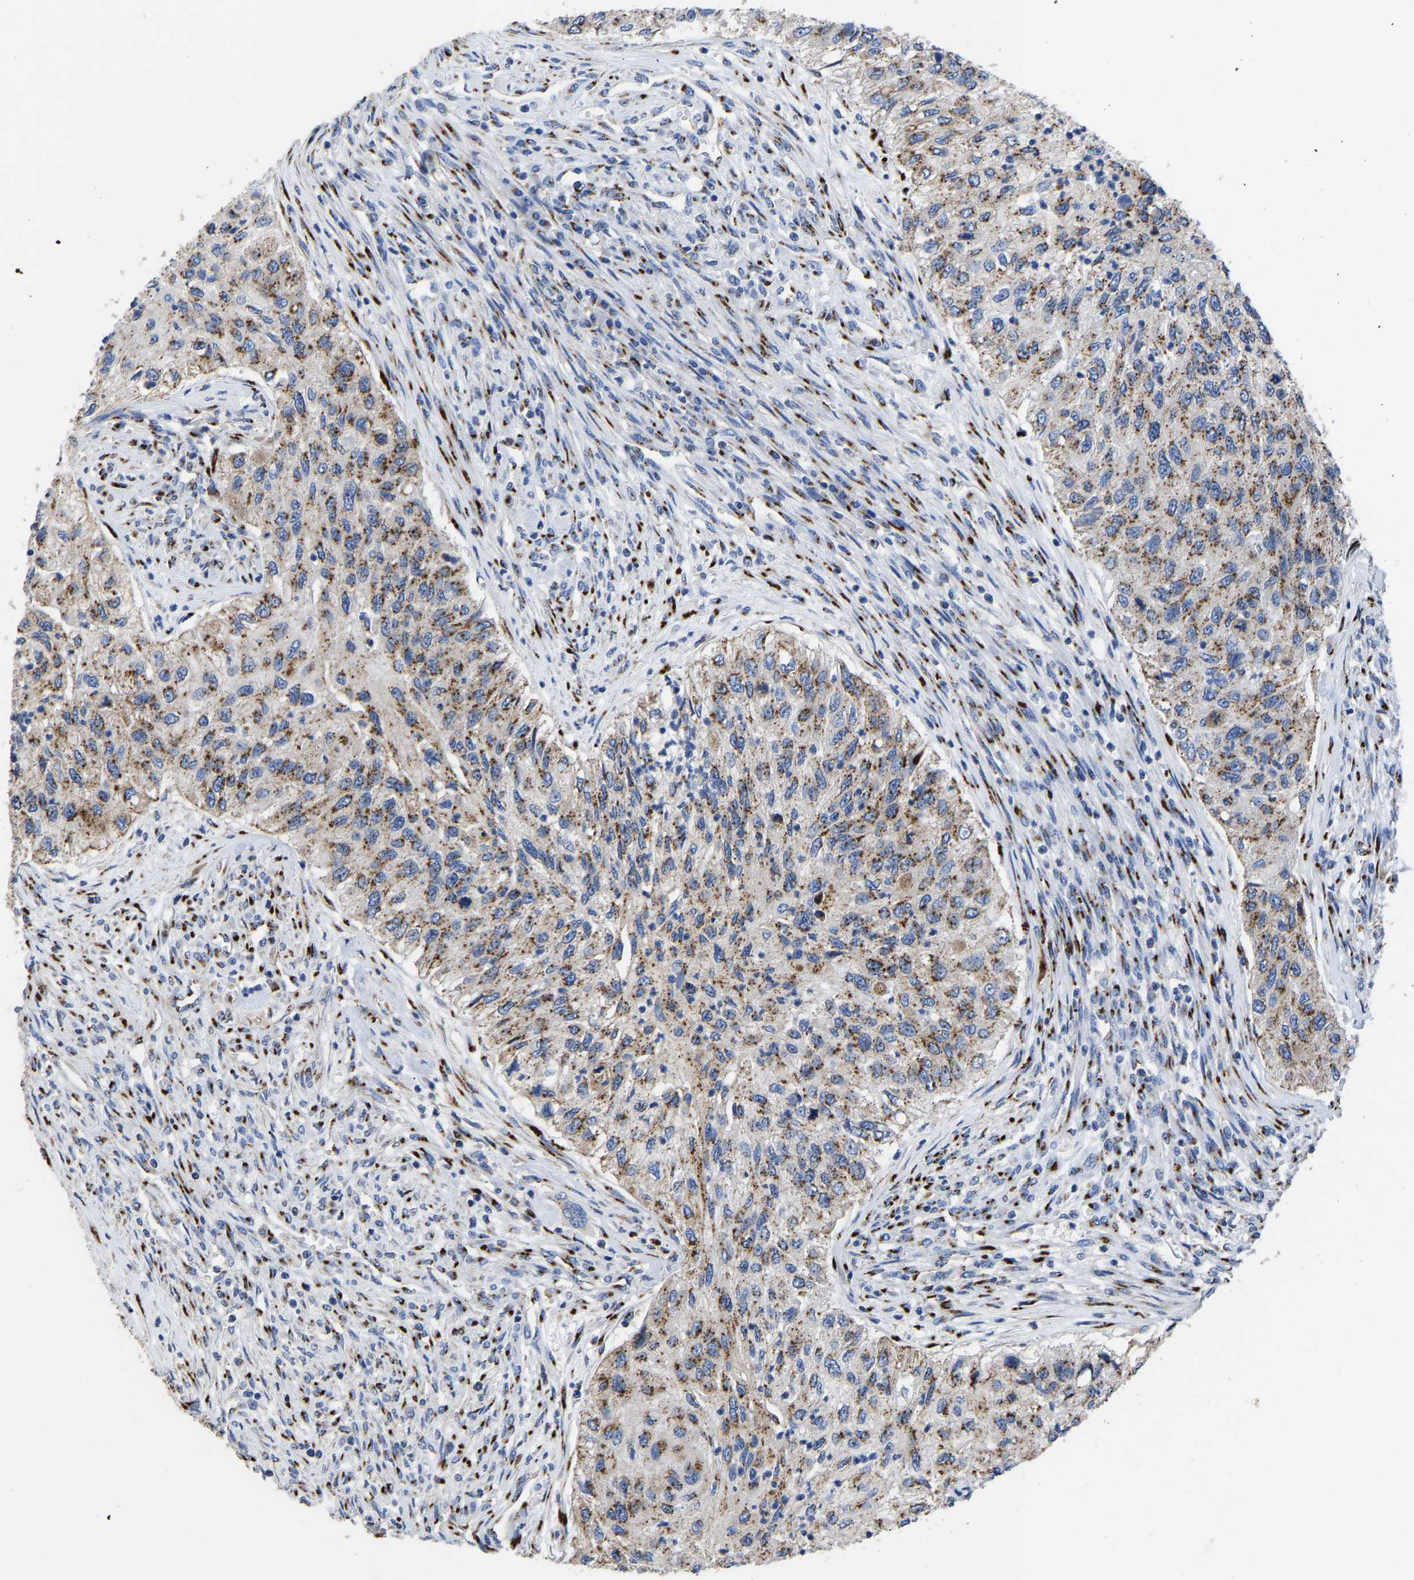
{"staining": {"intensity": "moderate", "quantity": ">75%", "location": "cytoplasmic/membranous"}, "tissue": "urothelial cancer", "cell_type": "Tumor cells", "image_type": "cancer", "snomed": [{"axis": "morphology", "description": "Urothelial carcinoma, High grade"}, {"axis": "topography", "description": "Urinary bladder"}], "caption": "An IHC image of tumor tissue is shown. Protein staining in brown labels moderate cytoplasmic/membranous positivity in high-grade urothelial carcinoma within tumor cells.", "gene": "TMEM87A", "patient": {"sex": "female", "age": 60}}